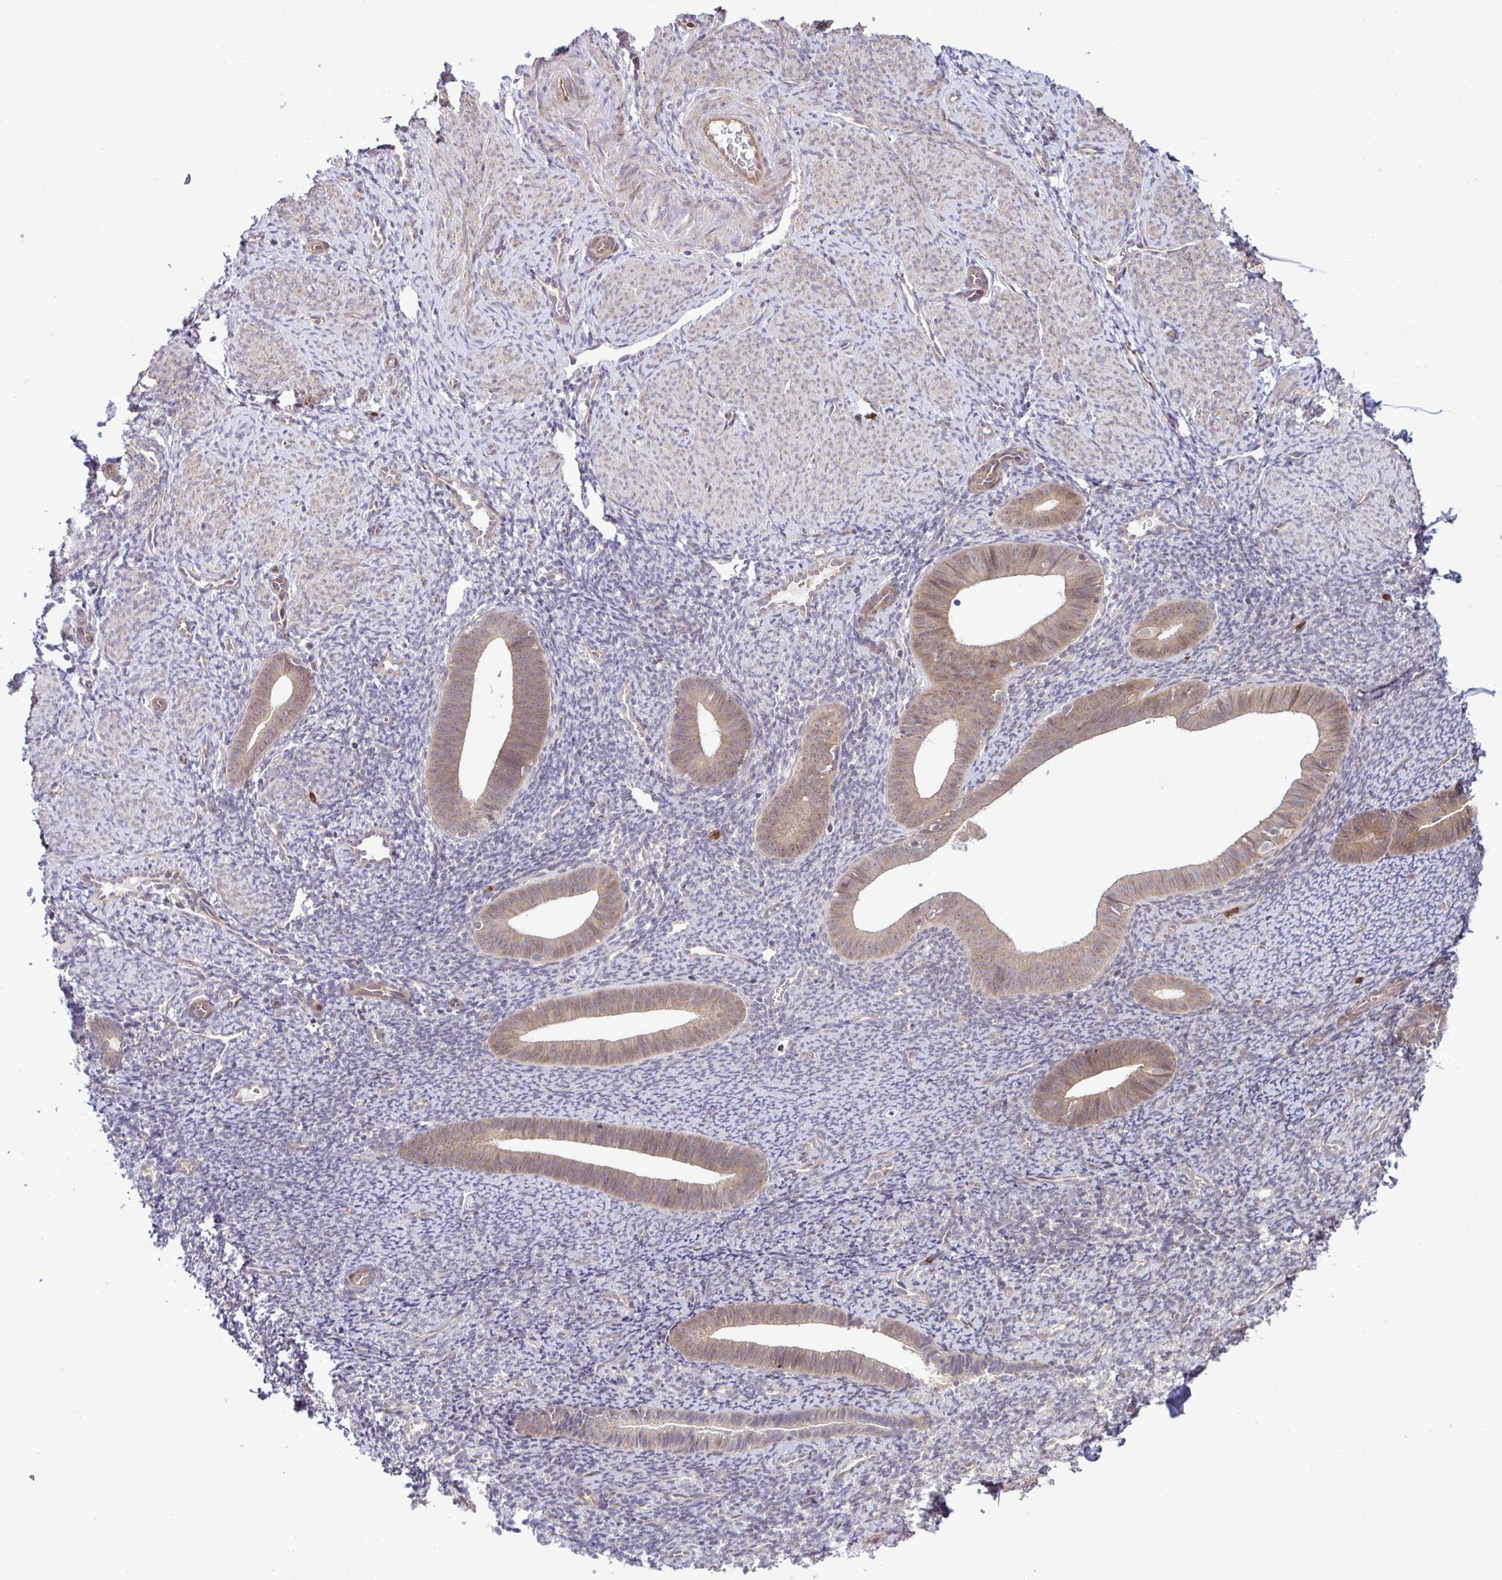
{"staining": {"intensity": "negative", "quantity": "none", "location": "none"}, "tissue": "endometrium", "cell_type": "Cells in endometrial stroma", "image_type": "normal", "snomed": [{"axis": "morphology", "description": "Normal tissue, NOS"}, {"axis": "topography", "description": "Endometrium"}], "caption": "Immunohistochemistry (IHC) micrograph of normal endometrium: human endometrium stained with DAB (3,3'-diaminobenzidine) displays no significant protein expression in cells in endometrial stroma.", "gene": "CMPK1", "patient": {"sex": "female", "age": 39}}